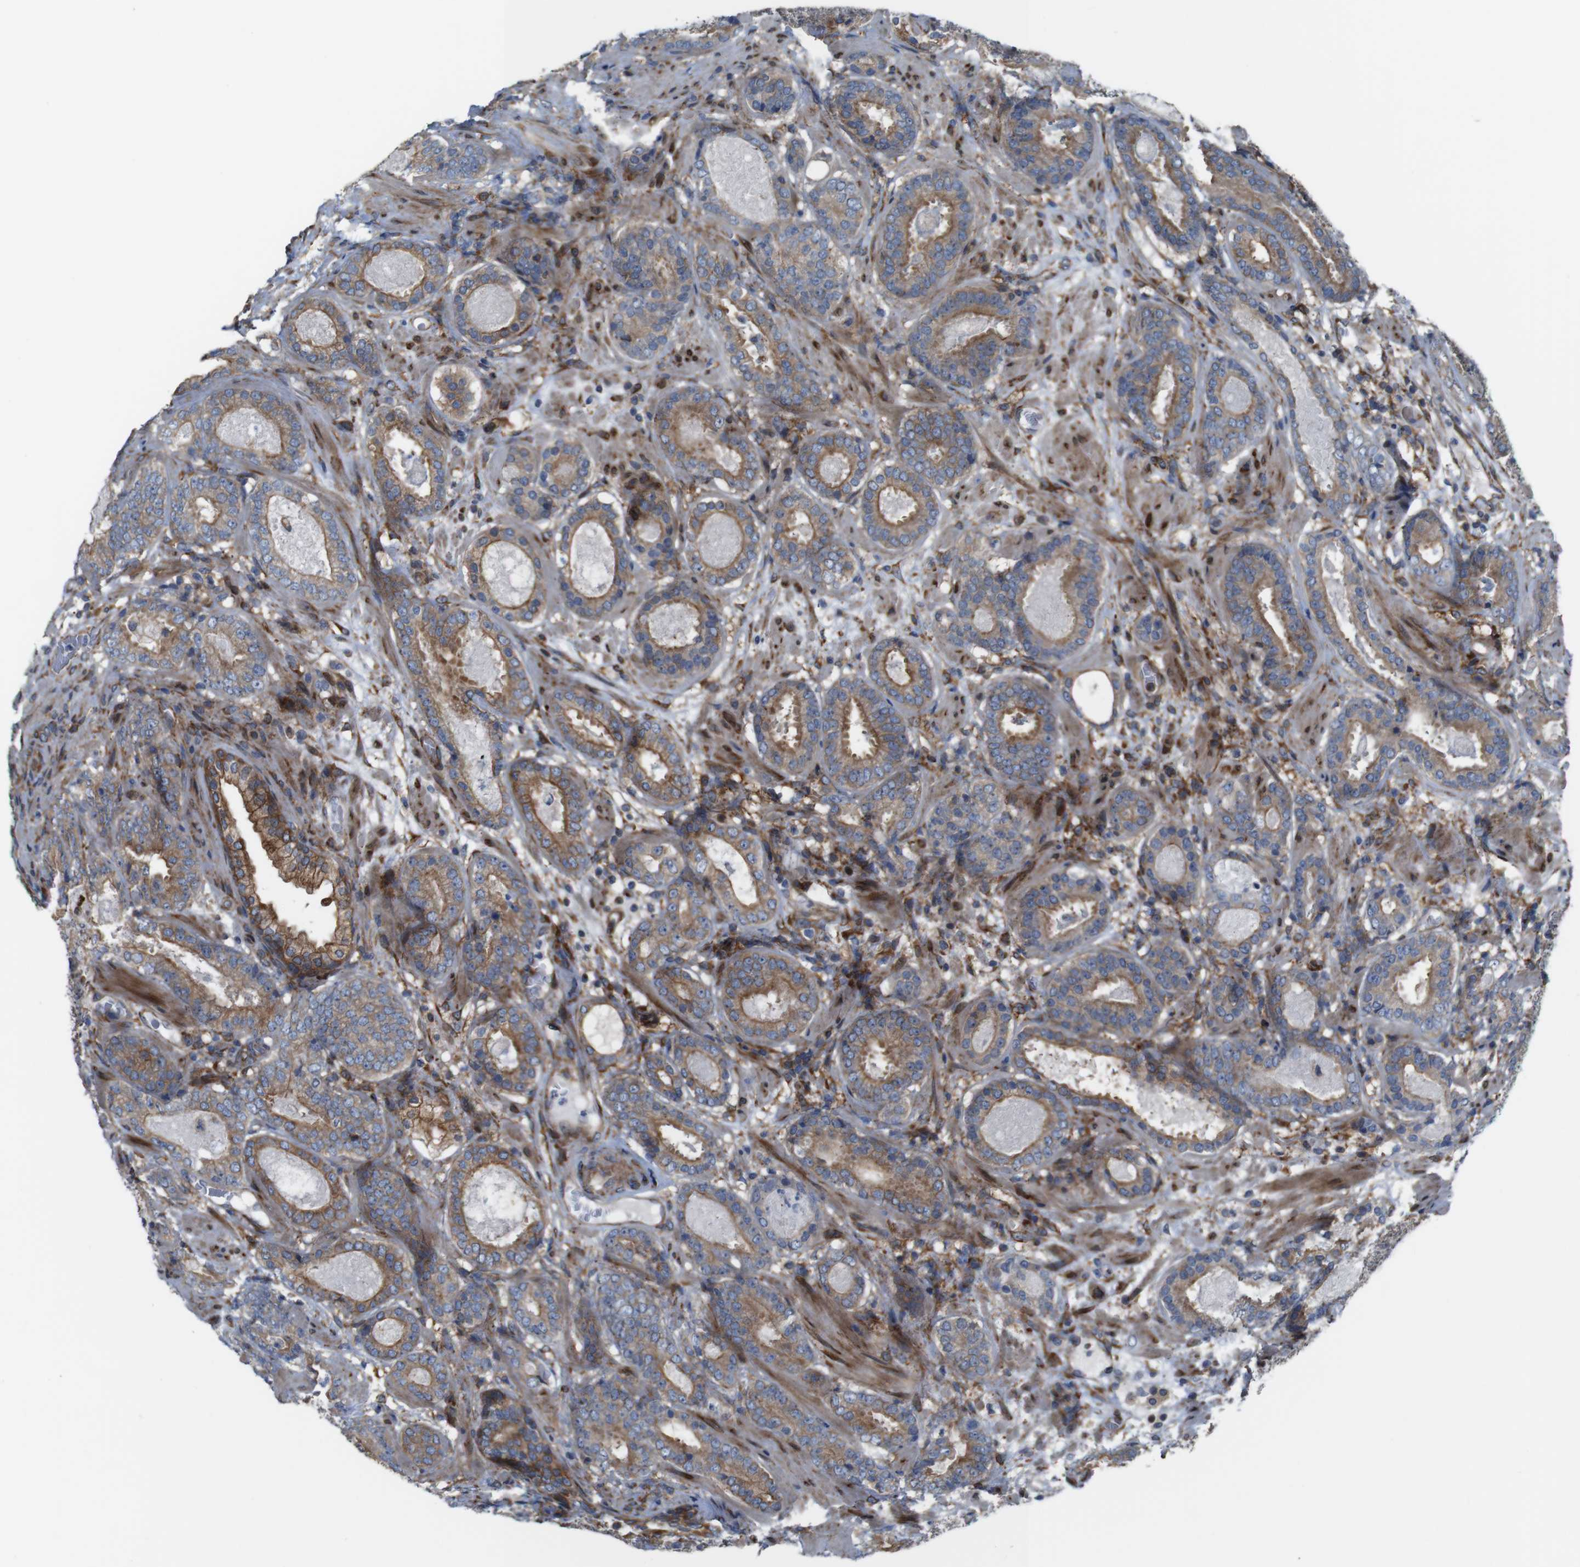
{"staining": {"intensity": "moderate", "quantity": ">75%", "location": "cytoplasmic/membranous"}, "tissue": "prostate cancer", "cell_type": "Tumor cells", "image_type": "cancer", "snomed": [{"axis": "morphology", "description": "Adenocarcinoma, Low grade"}, {"axis": "topography", "description": "Prostate"}], "caption": "About >75% of tumor cells in human low-grade adenocarcinoma (prostate) show moderate cytoplasmic/membranous protein expression as visualized by brown immunohistochemical staining.", "gene": "PCOLCE2", "patient": {"sex": "male", "age": 69}}